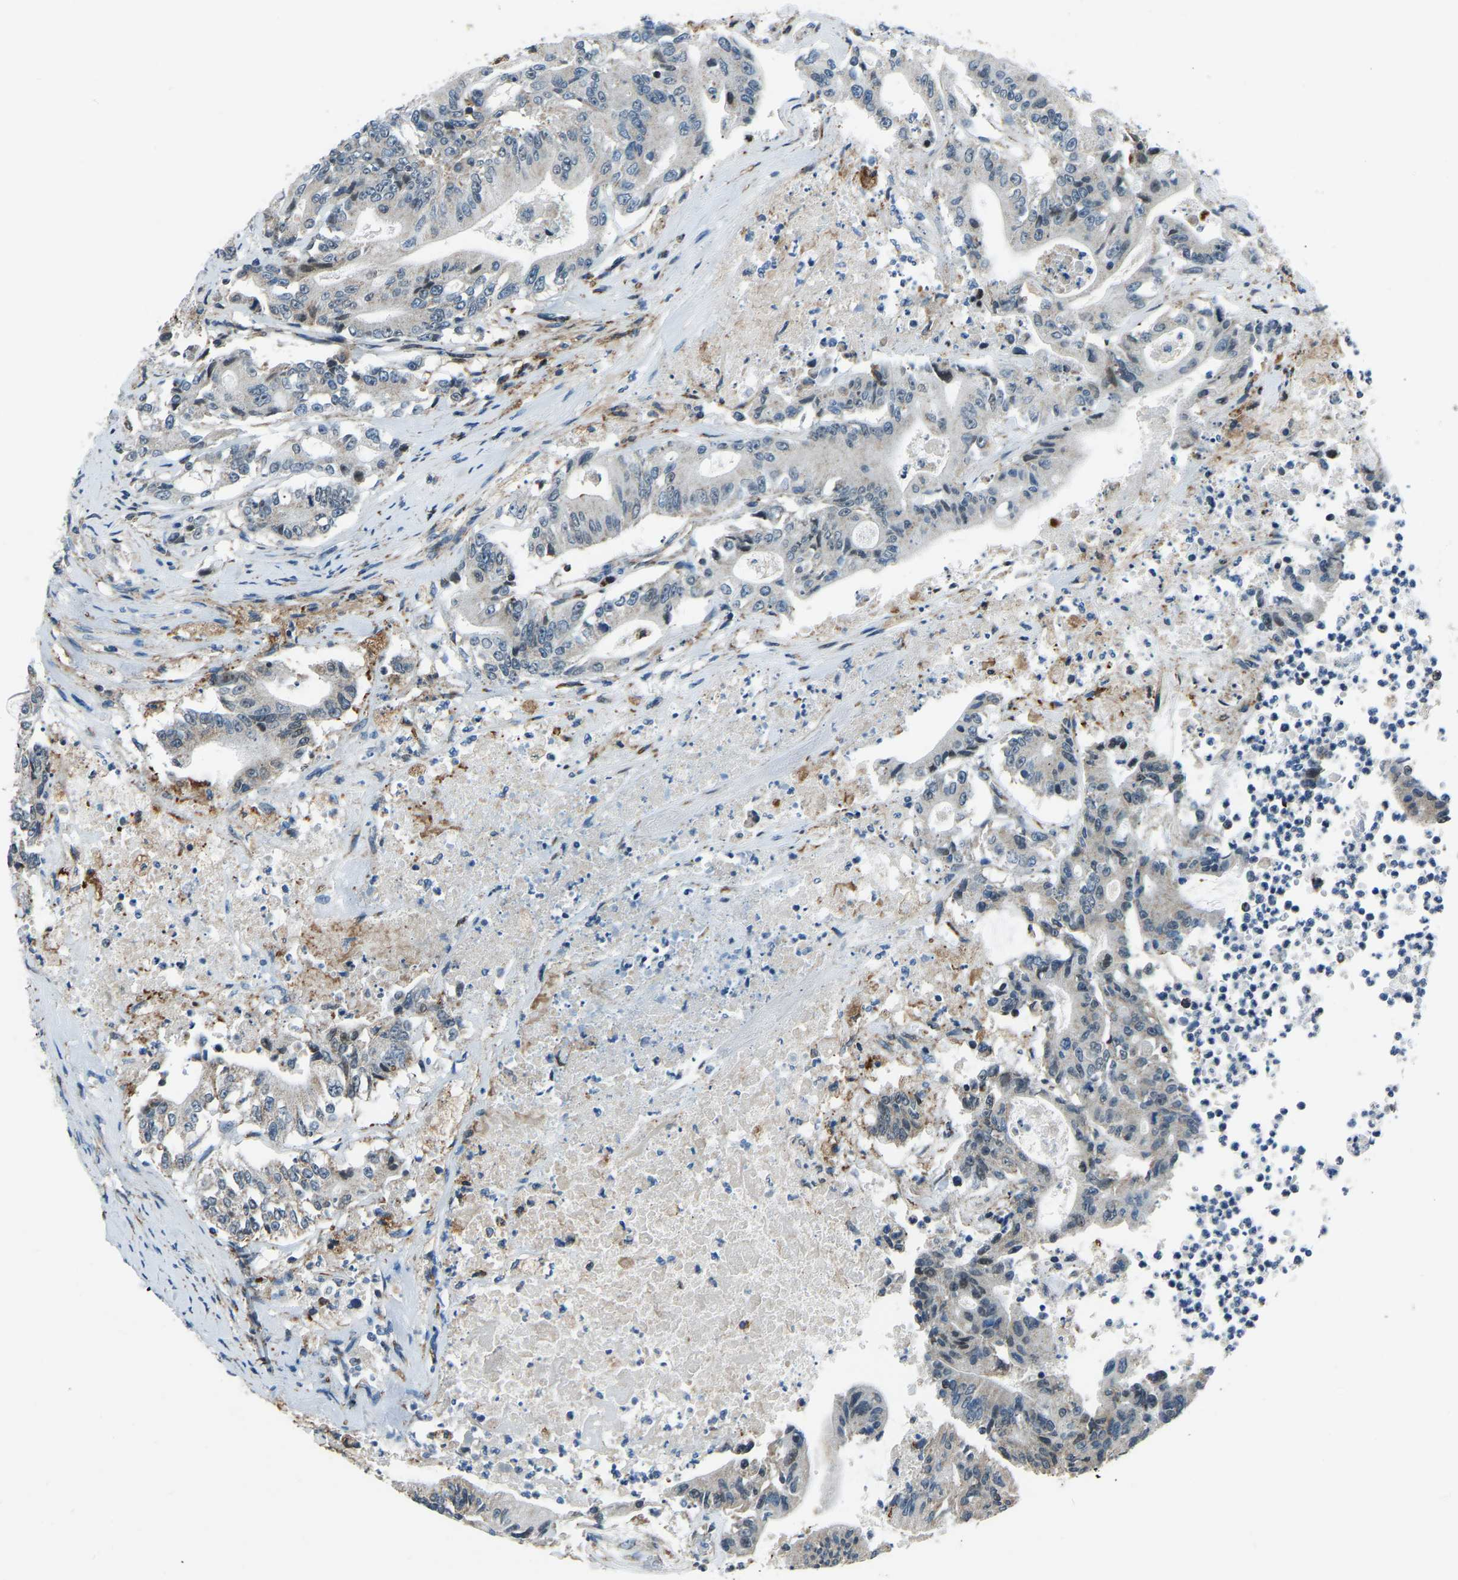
{"staining": {"intensity": "negative", "quantity": "none", "location": "none"}, "tissue": "colorectal cancer", "cell_type": "Tumor cells", "image_type": "cancer", "snomed": [{"axis": "morphology", "description": "Adenocarcinoma, NOS"}, {"axis": "topography", "description": "Colon"}], "caption": "Tumor cells are negative for protein expression in human colorectal cancer (adenocarcinoma).", "gene": "RBM33", "patient": {"sex": "female", "age": 77}}